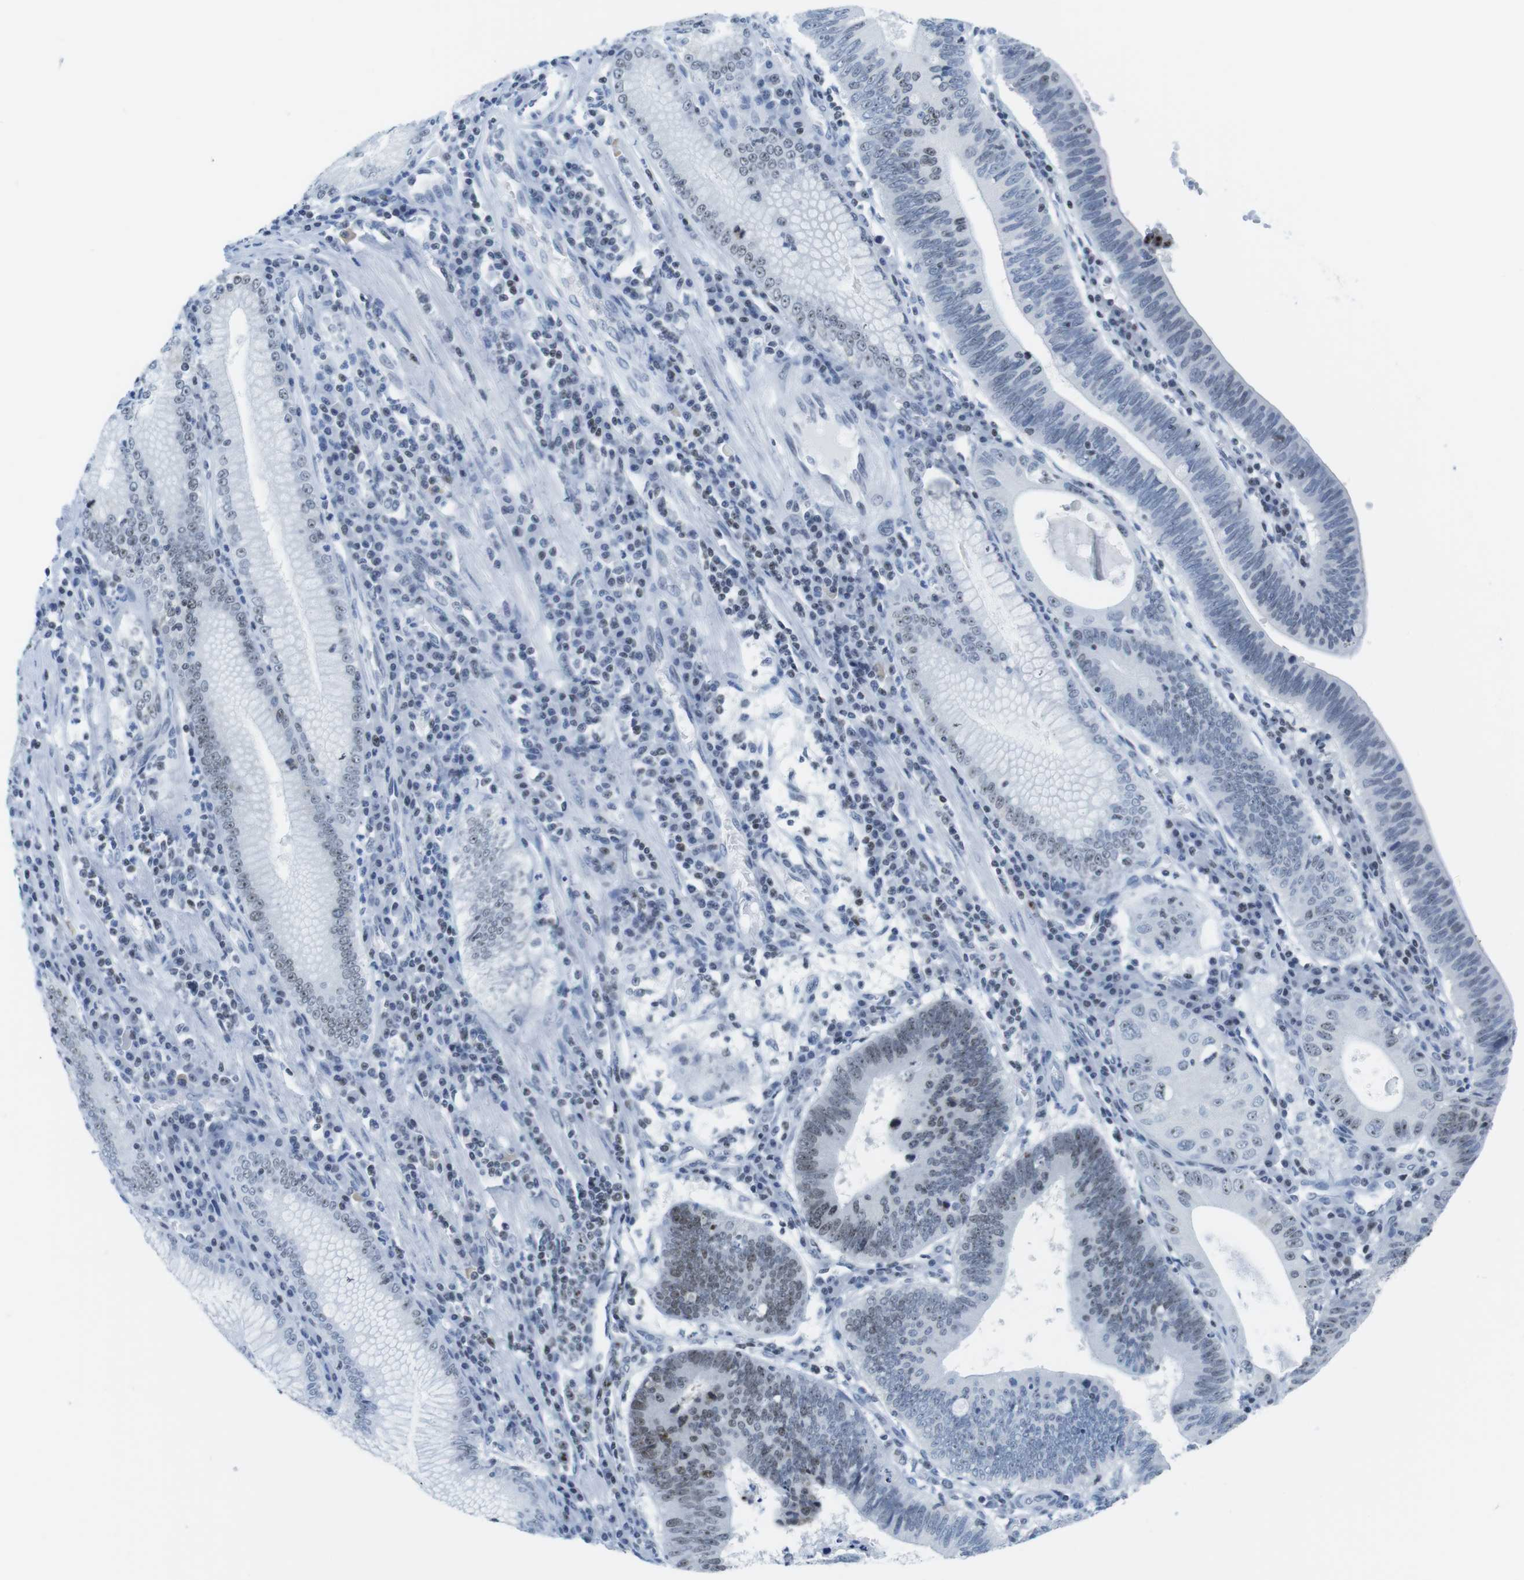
{"staining": {"intensity": "moderate", "quantity": "25%-75%", "location": "nuclear"}, "tissue": "stomach cancer", "cell_type": "Tumor cells", "image_type": "cancer", "snomed": [{"axis": "morphology", "description": "Adenocarcinoma, NOS"}, {"axis": "topography", "description": "Stomach"}], "caption": "A brown stain shows moderate nuclear positivity of a protein in human adenocarcinoma (stomach) tumor cells.", "gene": "NIFK", "patient": {"sex": "male", "age": 59}}